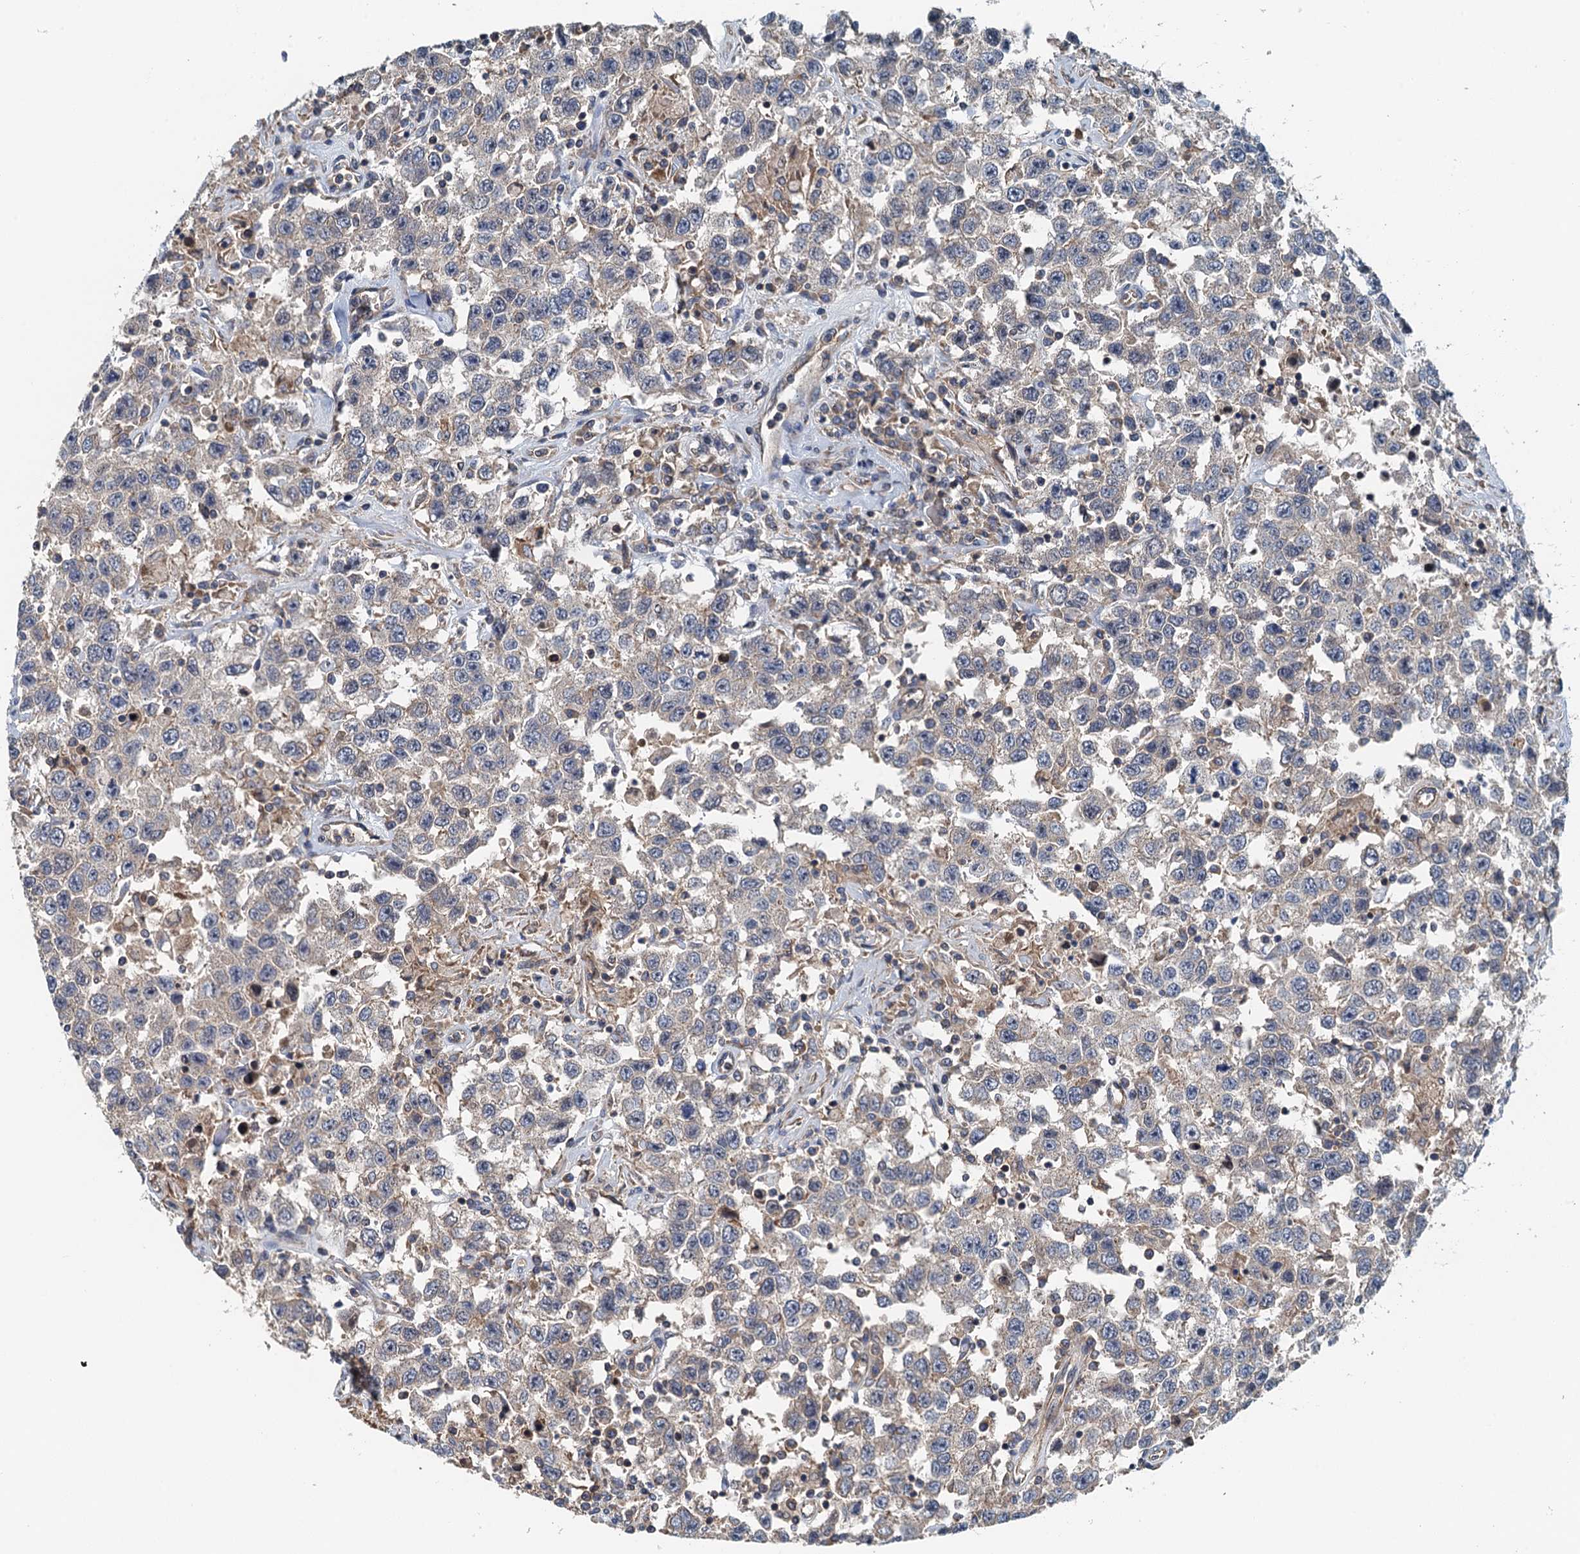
{"staining": {"intensity": "negative", "quantity": "none", "location": "none"}, "tissue": "testis cancer", "cell_type": "Tumor cells", "image_type": "cancer", "snomed": [{"axis": "morphology", "description": "Seminoma, NOS"}, {"axis": "topography", "description": "Testis"}], "caption": "Photomicrograph shows no protein positivity in tumor cells of testis cancer (seminoma) tissue.", "gene": "PPP1R14D", "patient": {"sex": "male", "age": 41}}